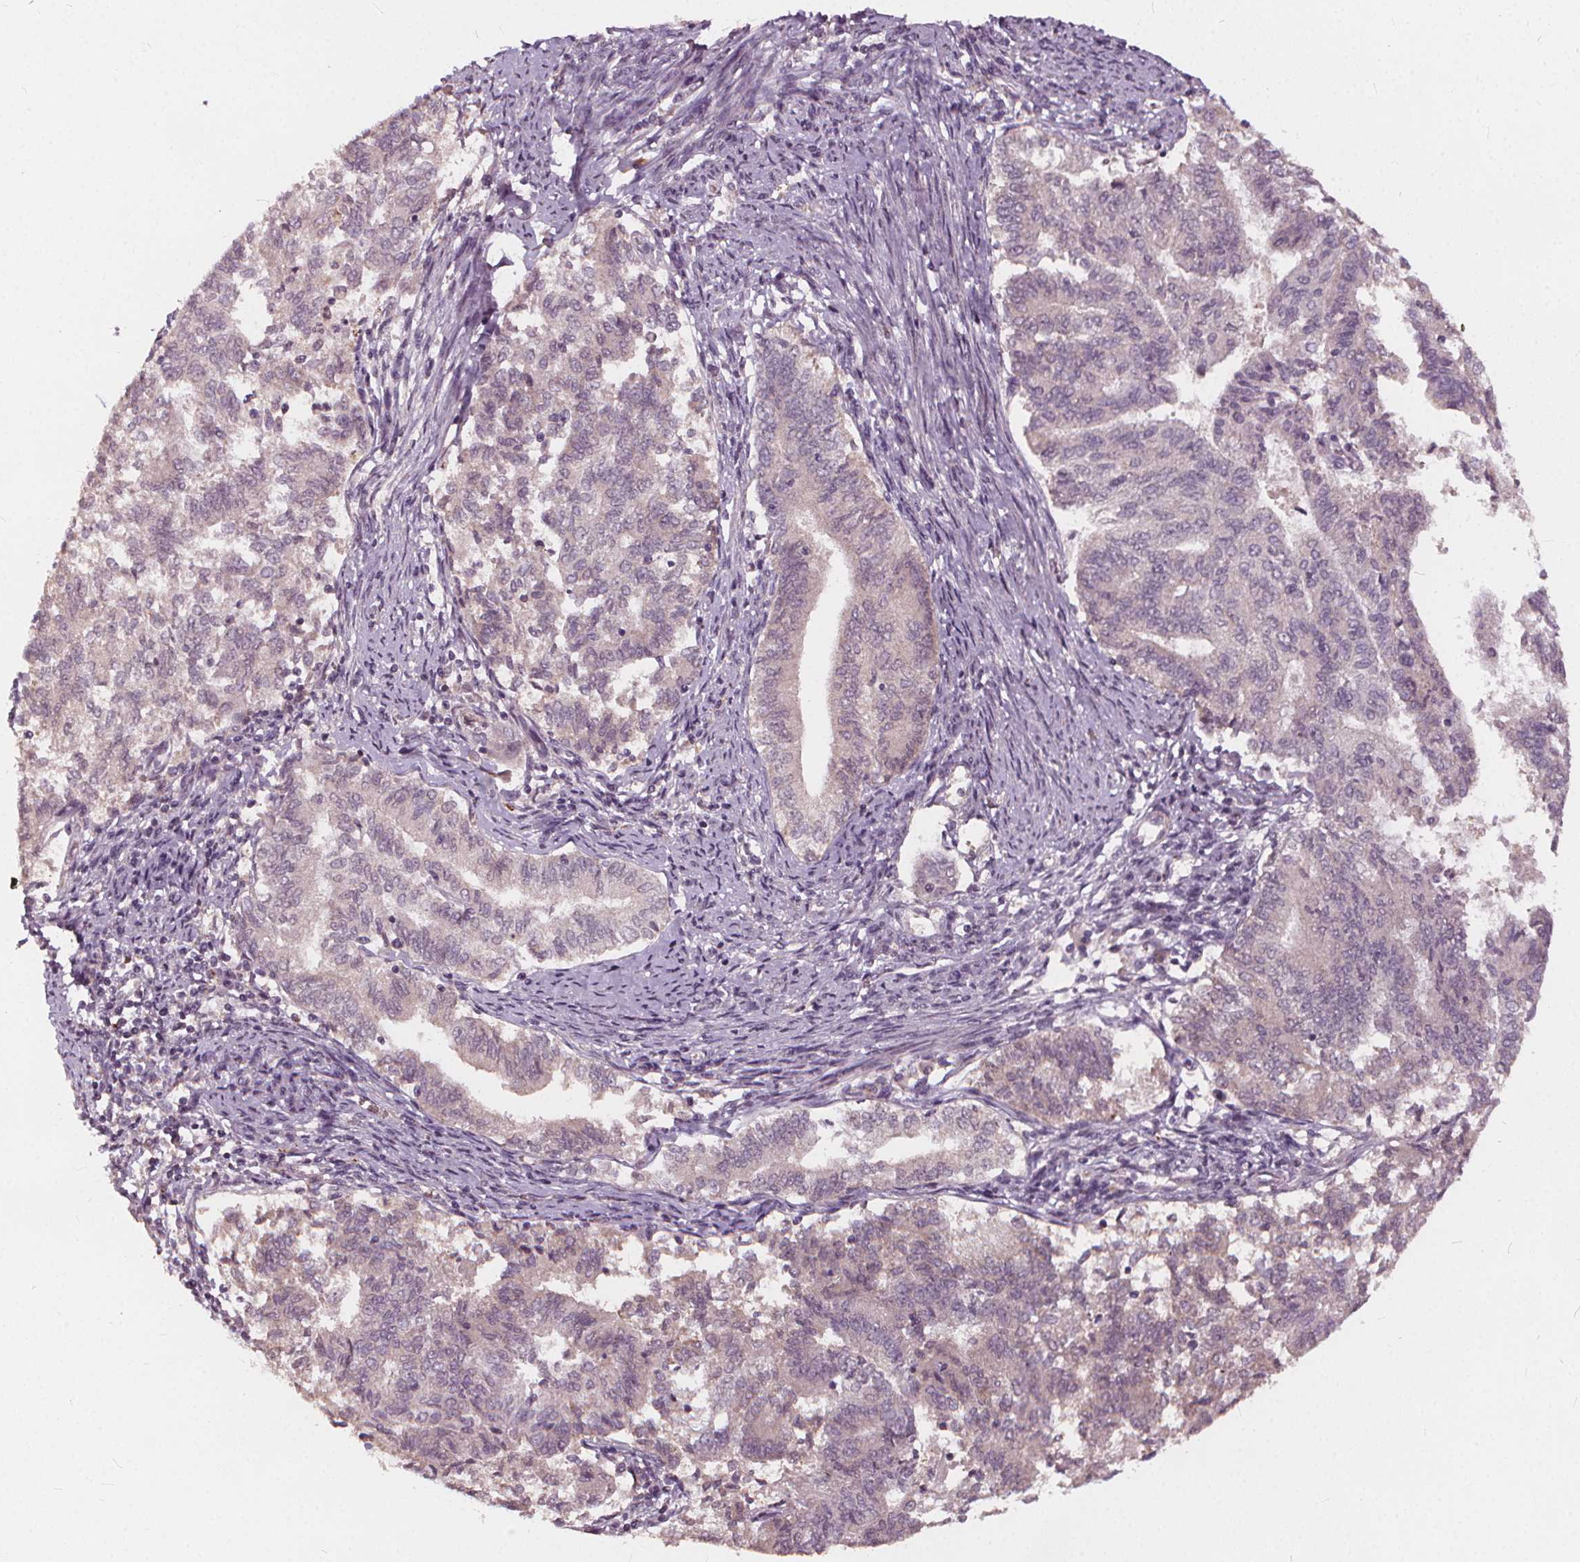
{"staining": {"intensity": "negative", "quantity": "none", "location": "none"}, "tissue": "endometrial cancer", "cell_type": "Tumor cells", "image_type": "cancer", "snomed": [{"axis": "morphology", "description": "Adenocarcinoma, NOS"}, {"axis": "topography", "description": "Endometrium"}], "caption": "Histopathology image shows no protein positivity in tumor cells of endometrial cancer (adenocarcinoma) tissue. The staining is performed using DAB (3,3'-diaminobenzidine) brown chromogen with nuclei counter-stained in using hematoxylin.", "gene": "IPO13", "patient": {"sex": "female", "age": 65}}